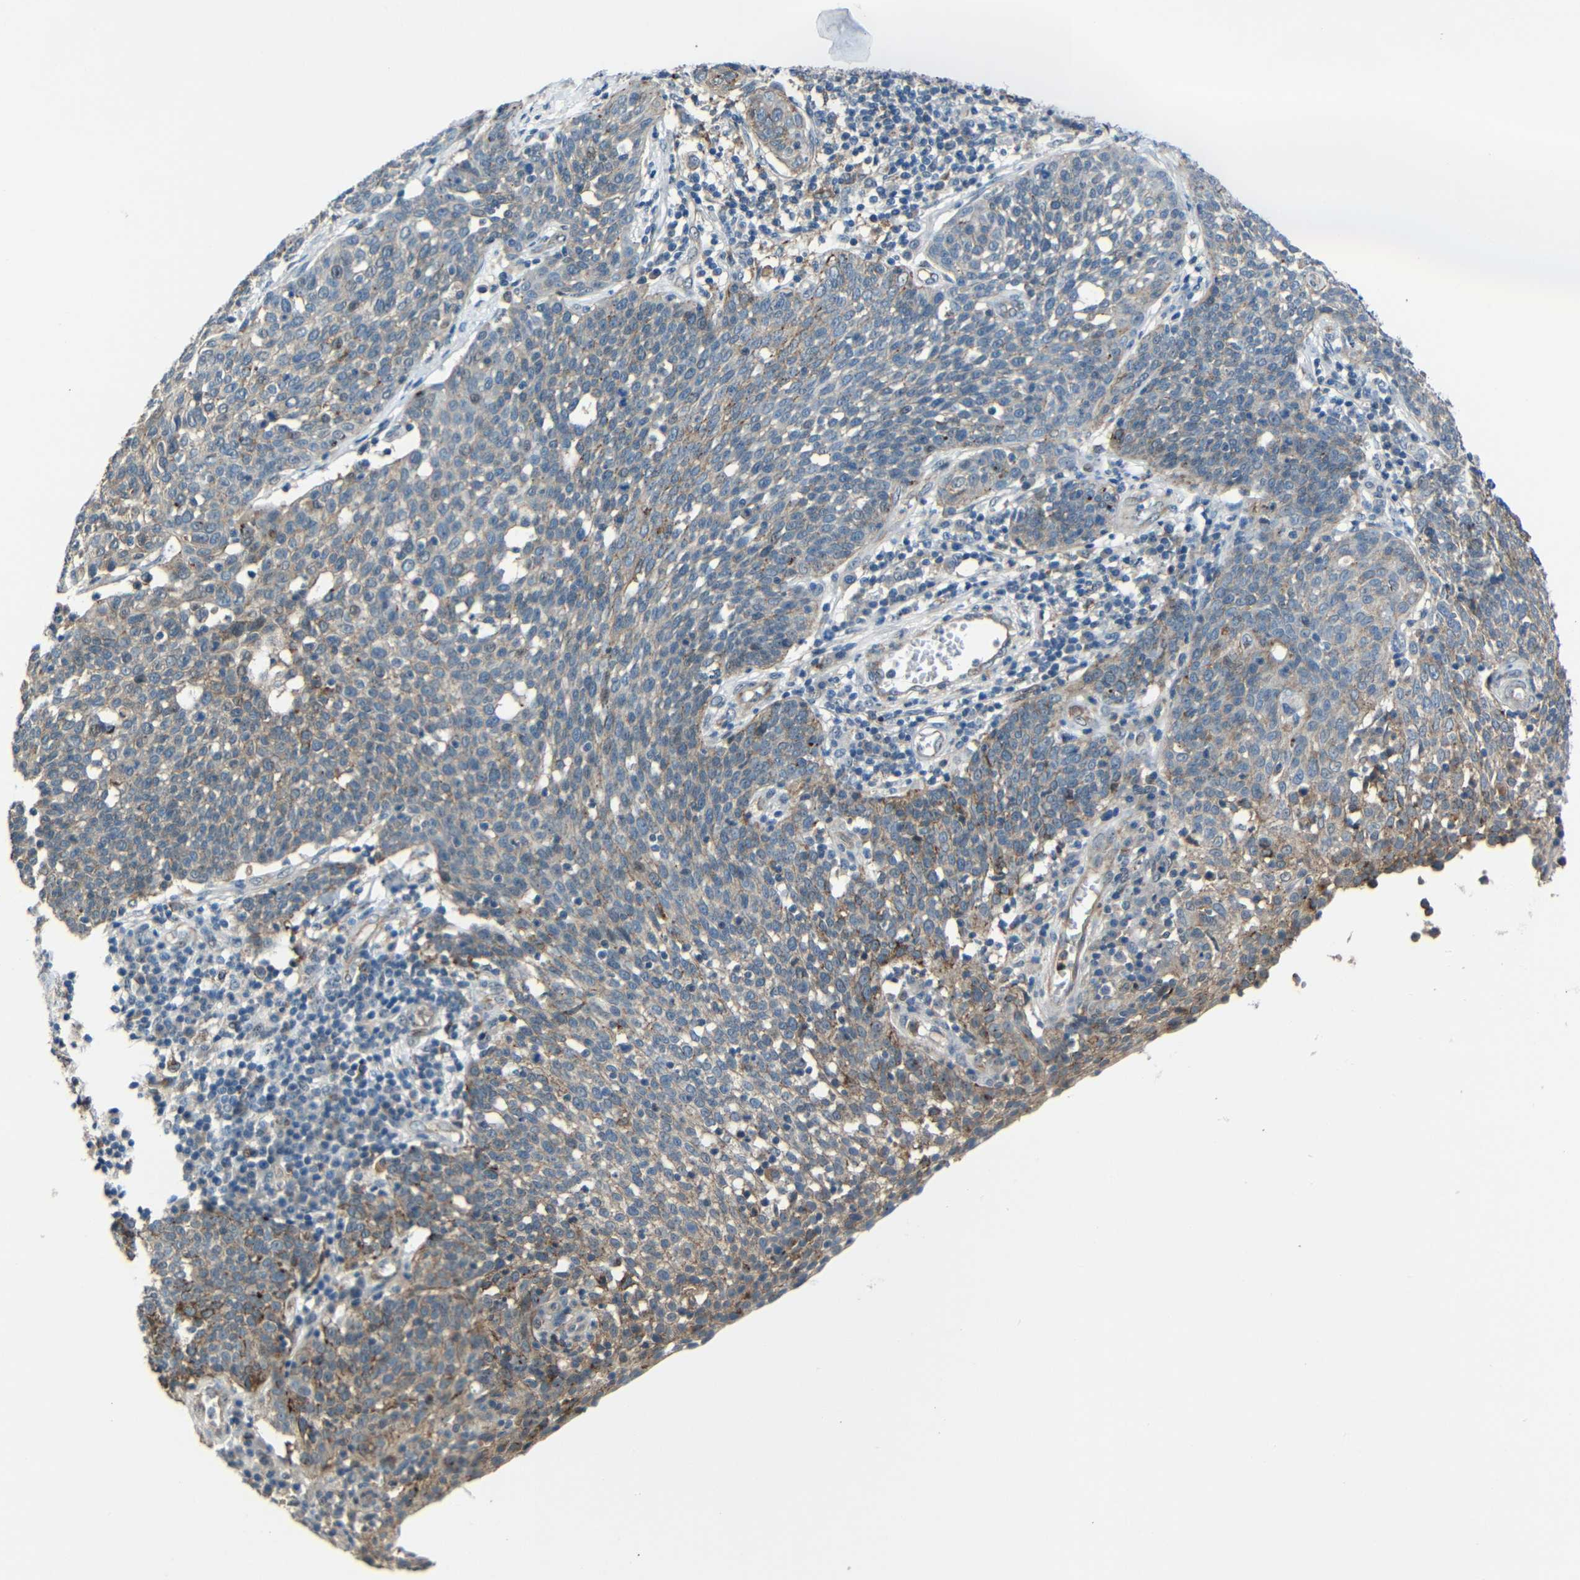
{"staining": {"intensity": "moderate", "quantity": "25%-75%", "location": "cytoplasmic/membranous"}, "tissue": "cervical cancer", "cell_type": "Tumor cells", "image_type": "cancer", "snomed": [{"axis": "morphology", "description": "Squamous cell carcinoma, NOS"}, {"axis": "topography", "description": "Cervix"}], "caption": "Immunohistochemistry image of neoplastic tissue: squamous cell carcinoma (cervical) stained using IHC shows medium levels of moderate protein expression localized specifically in the cytoplasmic/membranous of tumor cells, appearing as a cytoplasmic/membranous brown color.", "gene": "DNAJC5", "patient": {"sex": "female", "age": 34}}